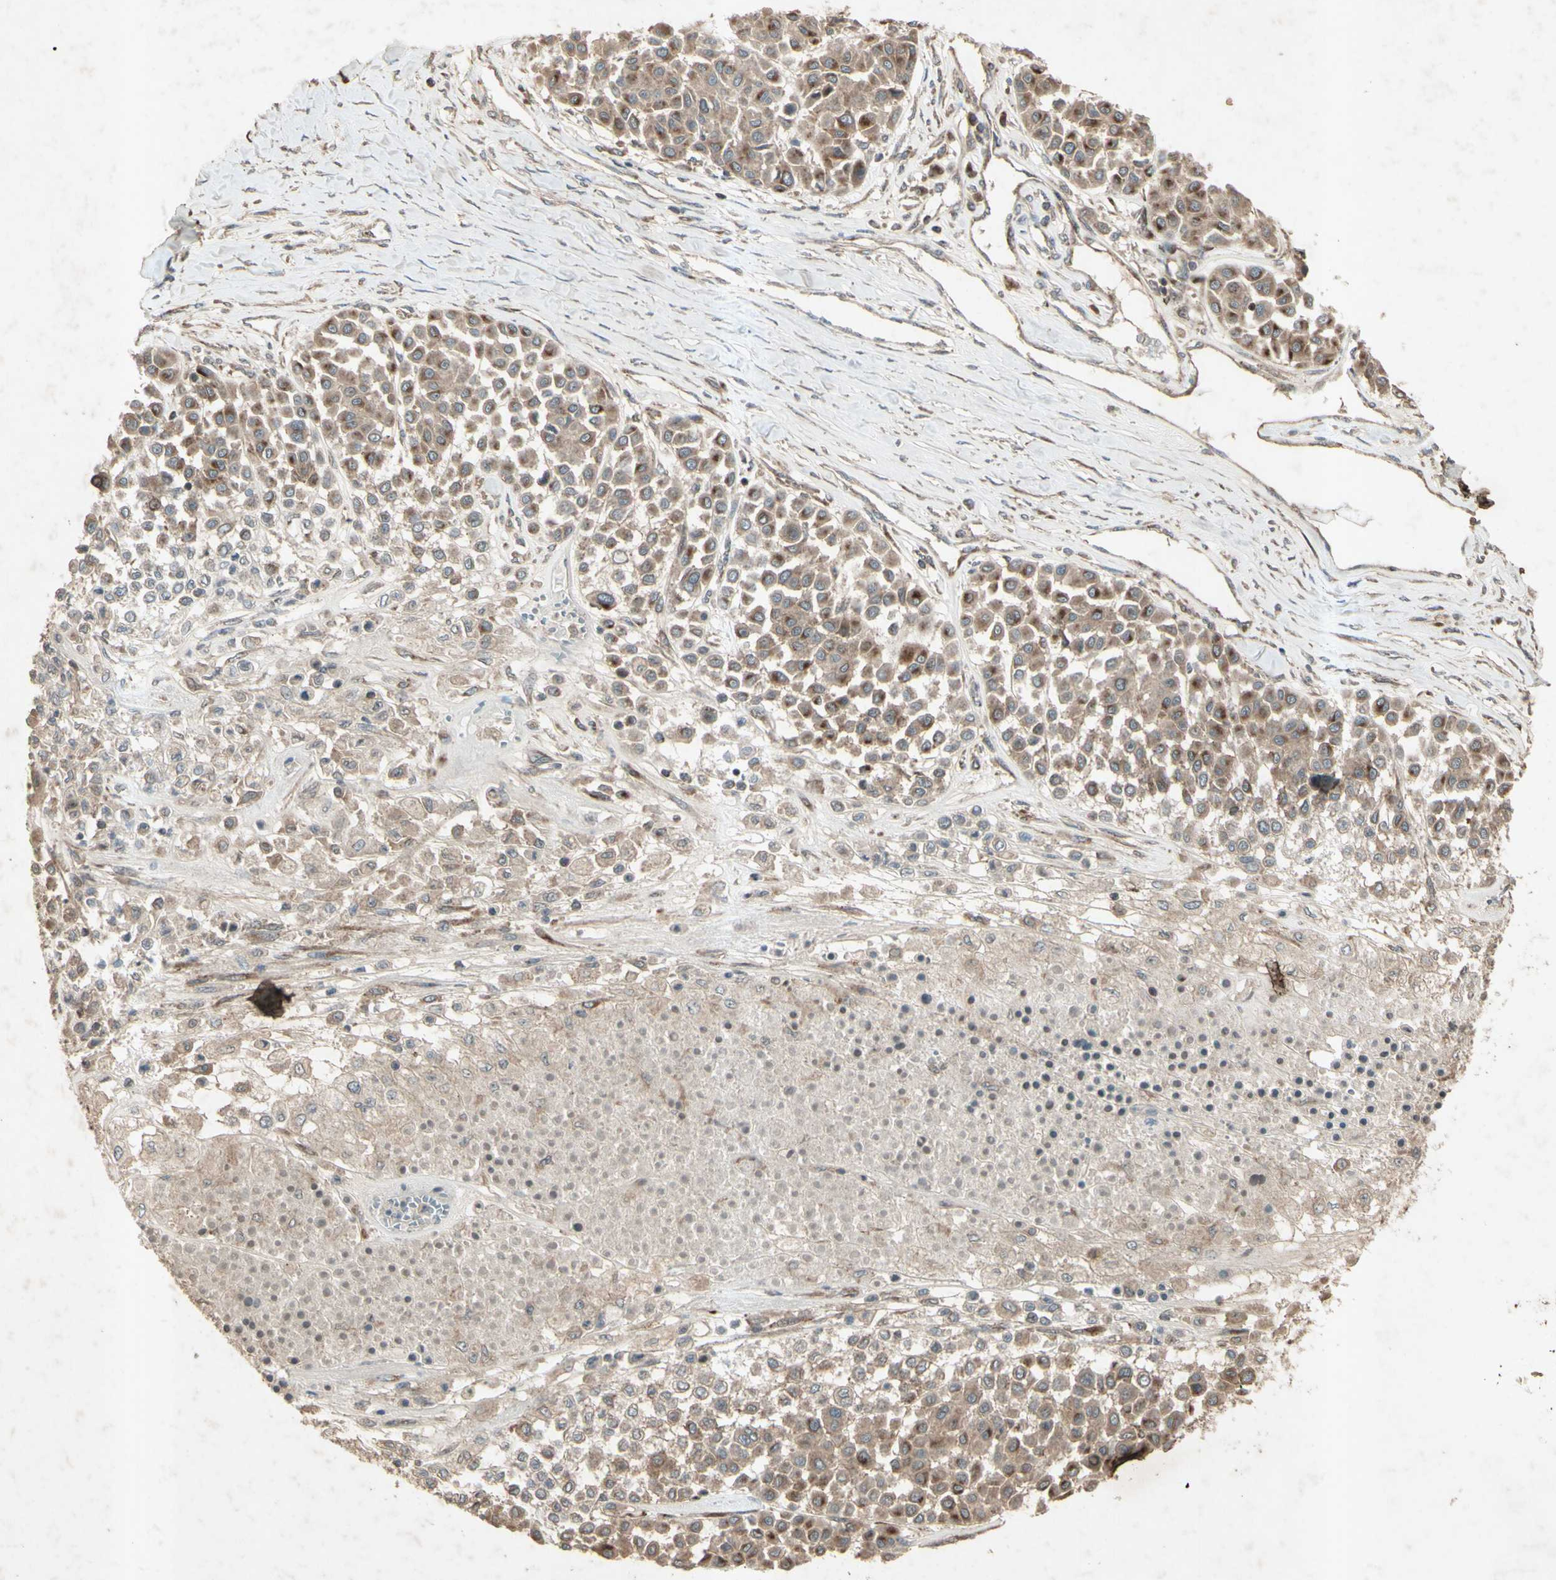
{"staining": {"intensity": "moderate", "quantity": ">75%", "location": "cytoplasmic/membranous"}, "tissue": "melanoma", "cell_type": "Tumor cells", "image_type": "cancer", "snomed": [{"axis": "morphology", "description": "Malignant melanoma, Metastatic site"}, {"axis": "topography", "description": "Soft tissue"}], "caption": "DAB (3,3'-diaminobenzidine) immunohistochemical staining of malignant melanoma (metastatic site) displays moderate cytoplasmic/membranous protein expression in about >75% of tumor cells. (DAB IHC with brightfield microscopy, high magnification).", "gene": "AP1G1", "patient": {"sex": "male", "age": 41}}